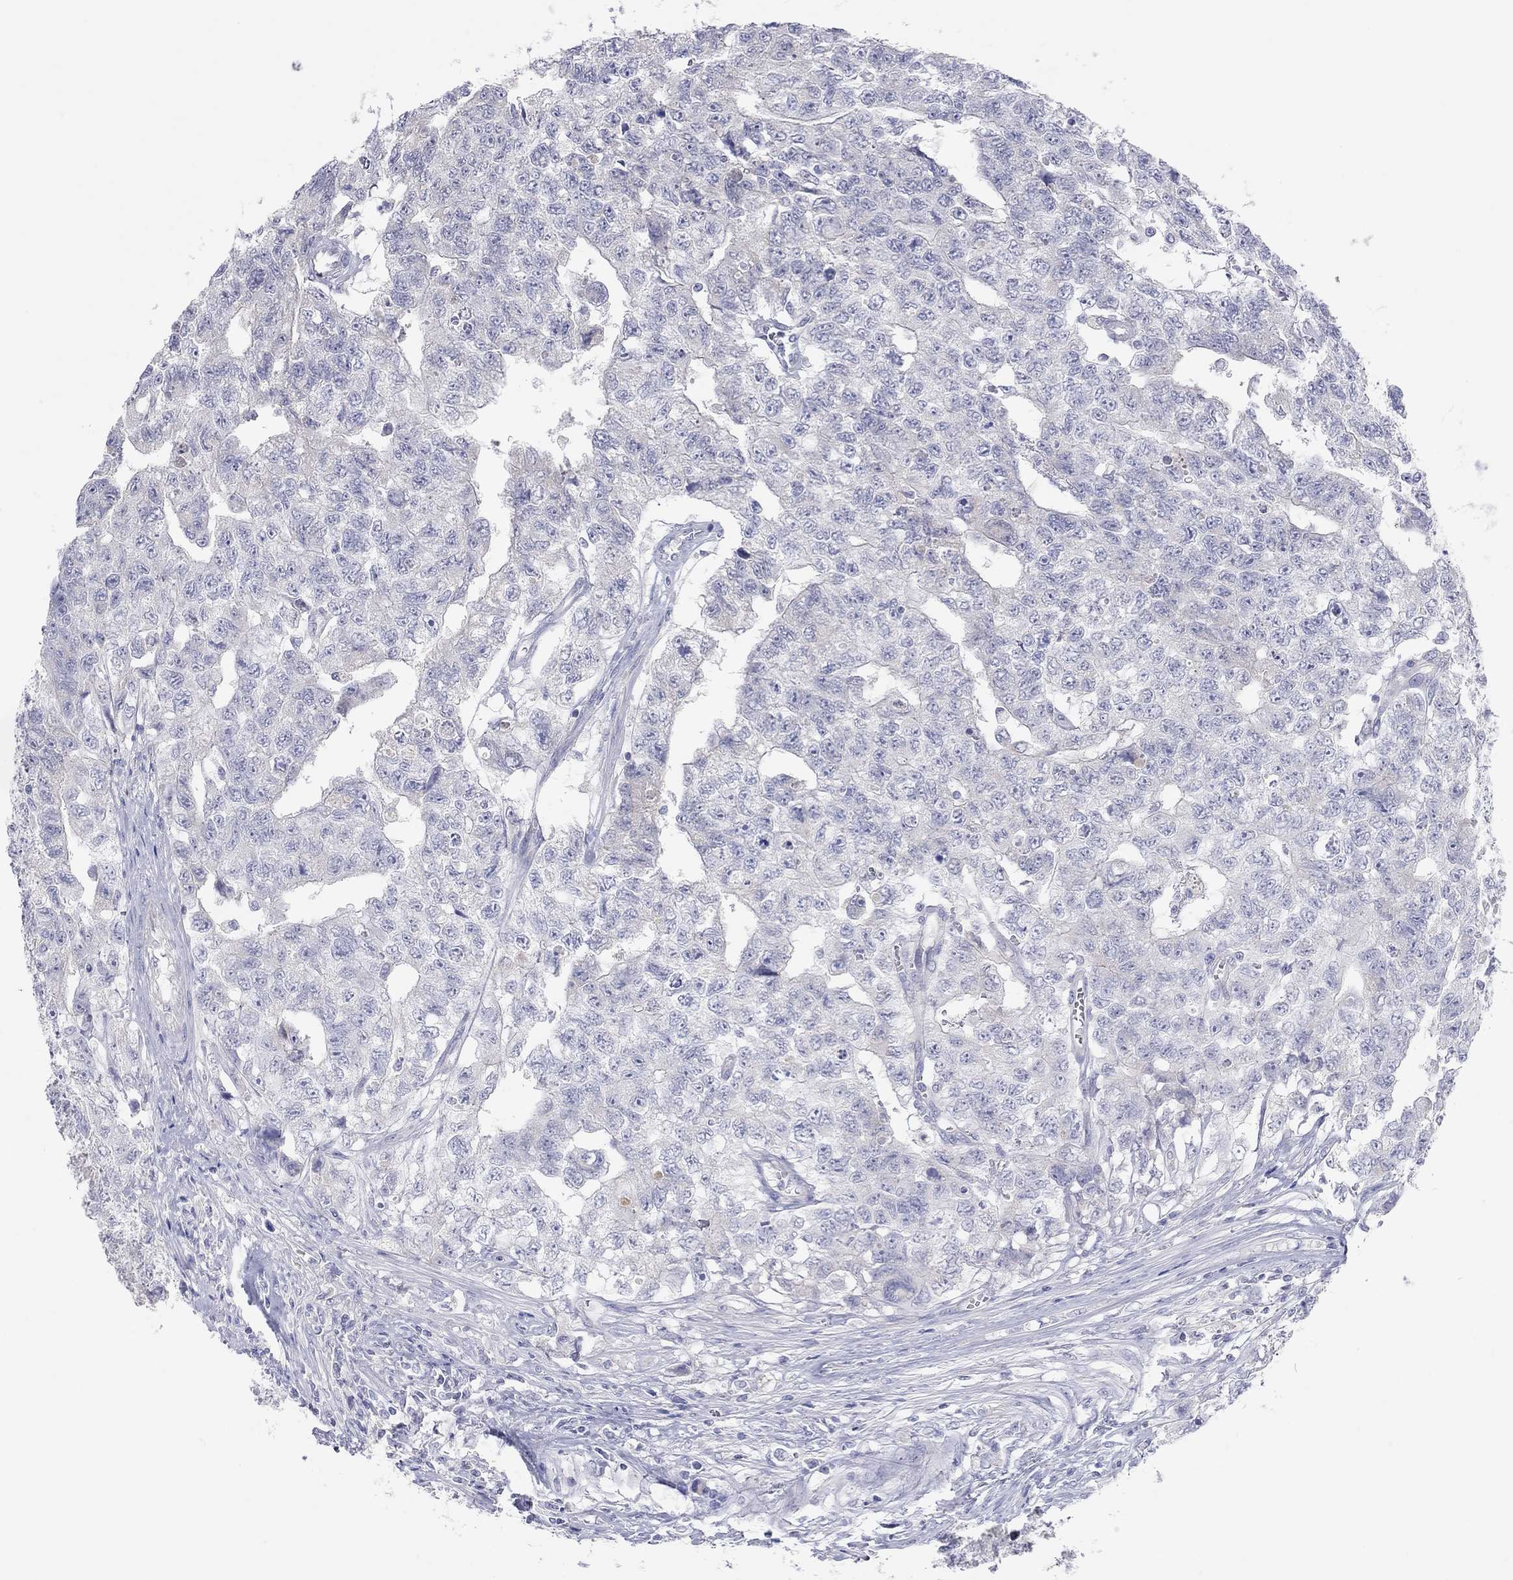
{"staining": {"intensity": "negative", "quantity": "none", "location": "none"}, "tissue": "testis cancer", "cell_type": "Tumor cells", "image_type": "cancer", "snomed": [{"axis": "morphology", "description": "Carcinoma, Embryonal, NOS"}, {"axis": "topography", "description": "Testis"}], "caption": "Photomicrograph shows no protein positivity in tumor cells of testis embryonal carcinoma tissue.", "gene": "RCAN1", "patient": {"sex": "male", "age": 24}}